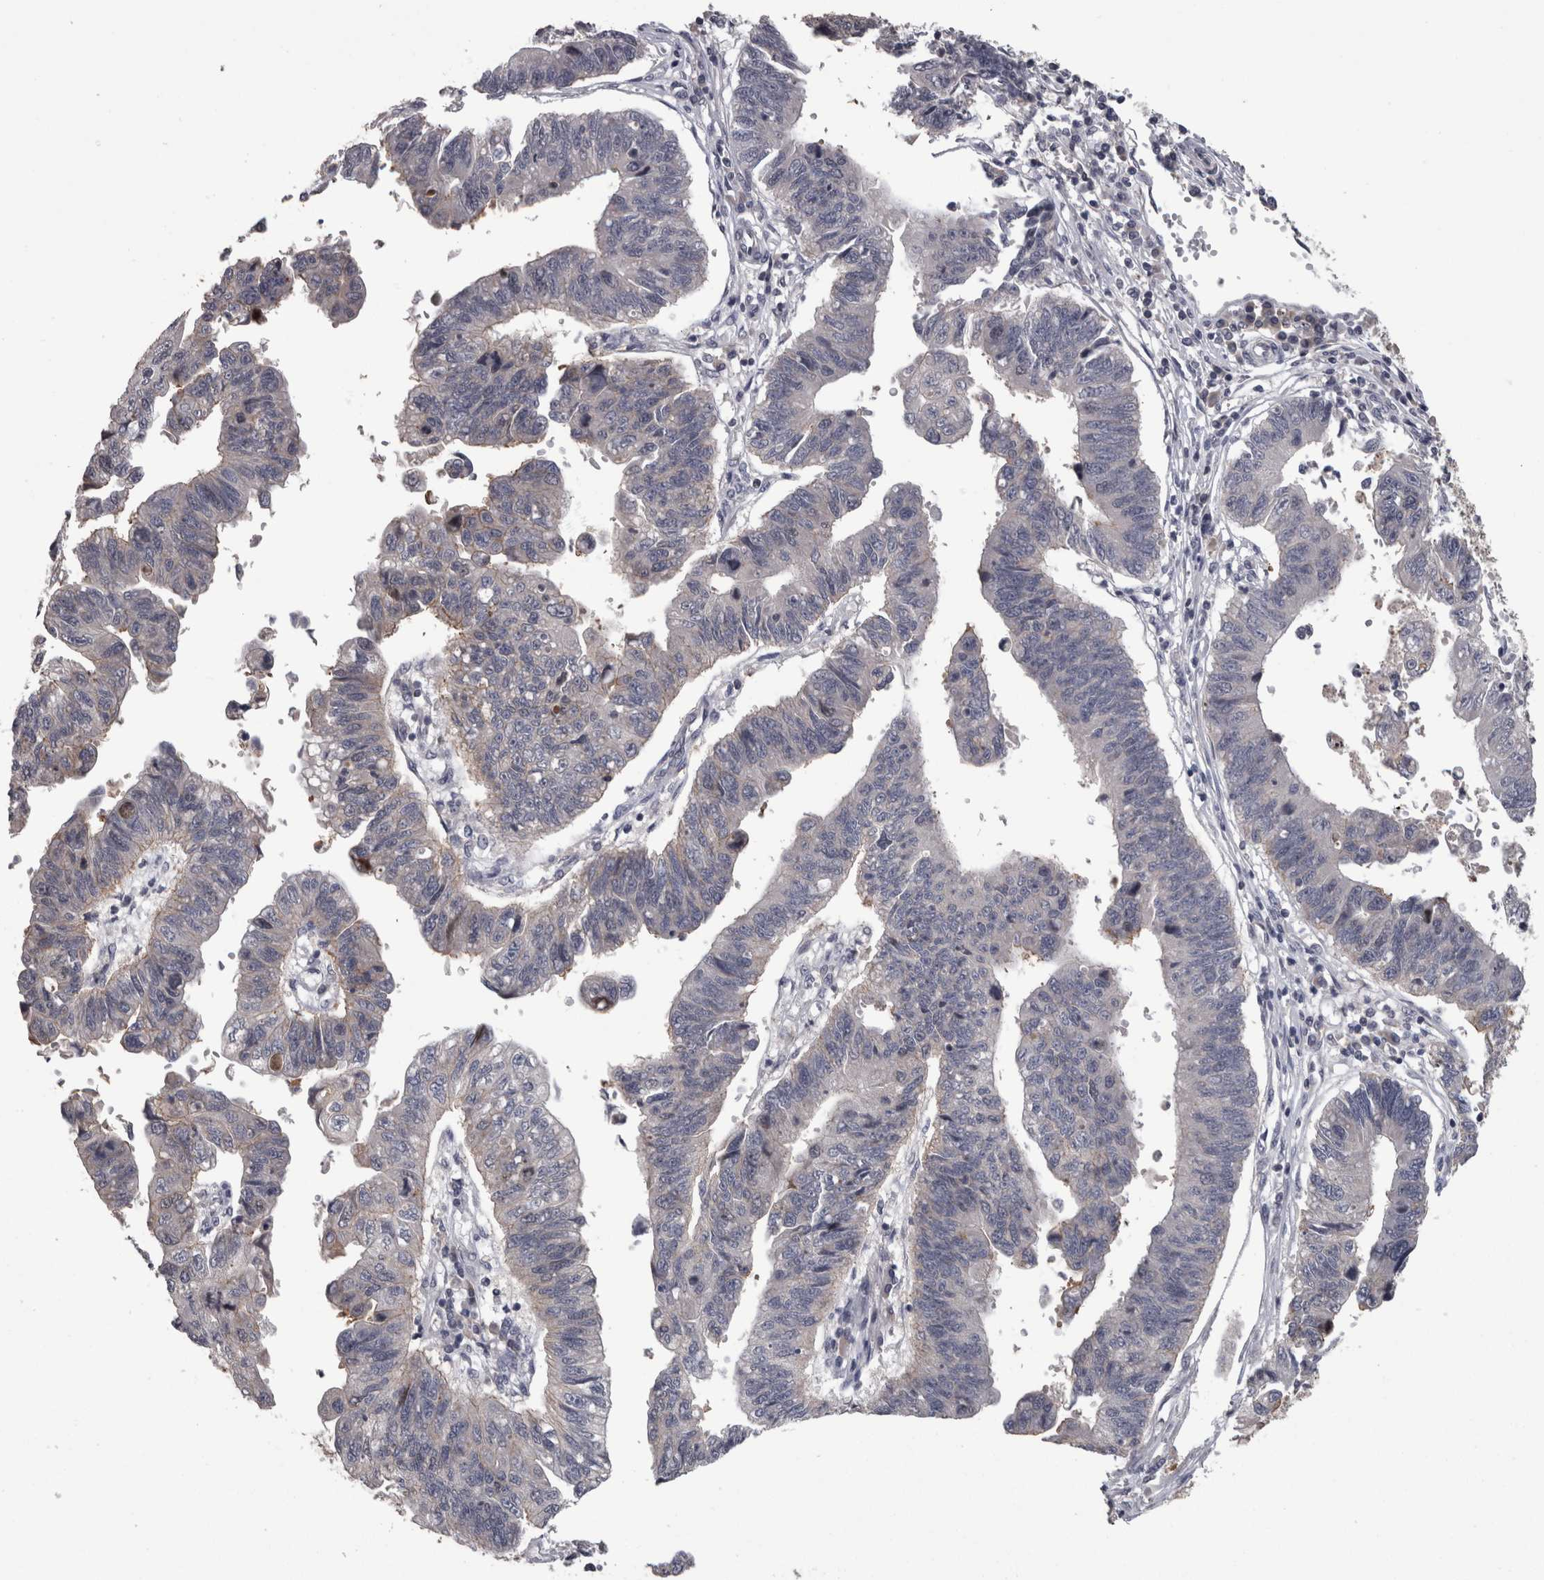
{"staining": {"intensity": "negative", "quantity": "none", "location": "none"}, "tissue": "stomach cancer", "cell_type": "Tumor cells", "image_type": "cancer", "snomed": [{"axis": "morphology", "description": "Adenocarcinoma, NOS"}, {"axis": "topography", "description": "Stomach"}], "caption": "Immunohistochemistry image of neoplastic tissue: stomach cancer (adenocarcinoma) stained with DAB (3,3'-diaminobenzidine) demonstrates no significant protein expression in tumor cells.", "gene": "PON3", "patient": {"sex": "male", "age": 59}}